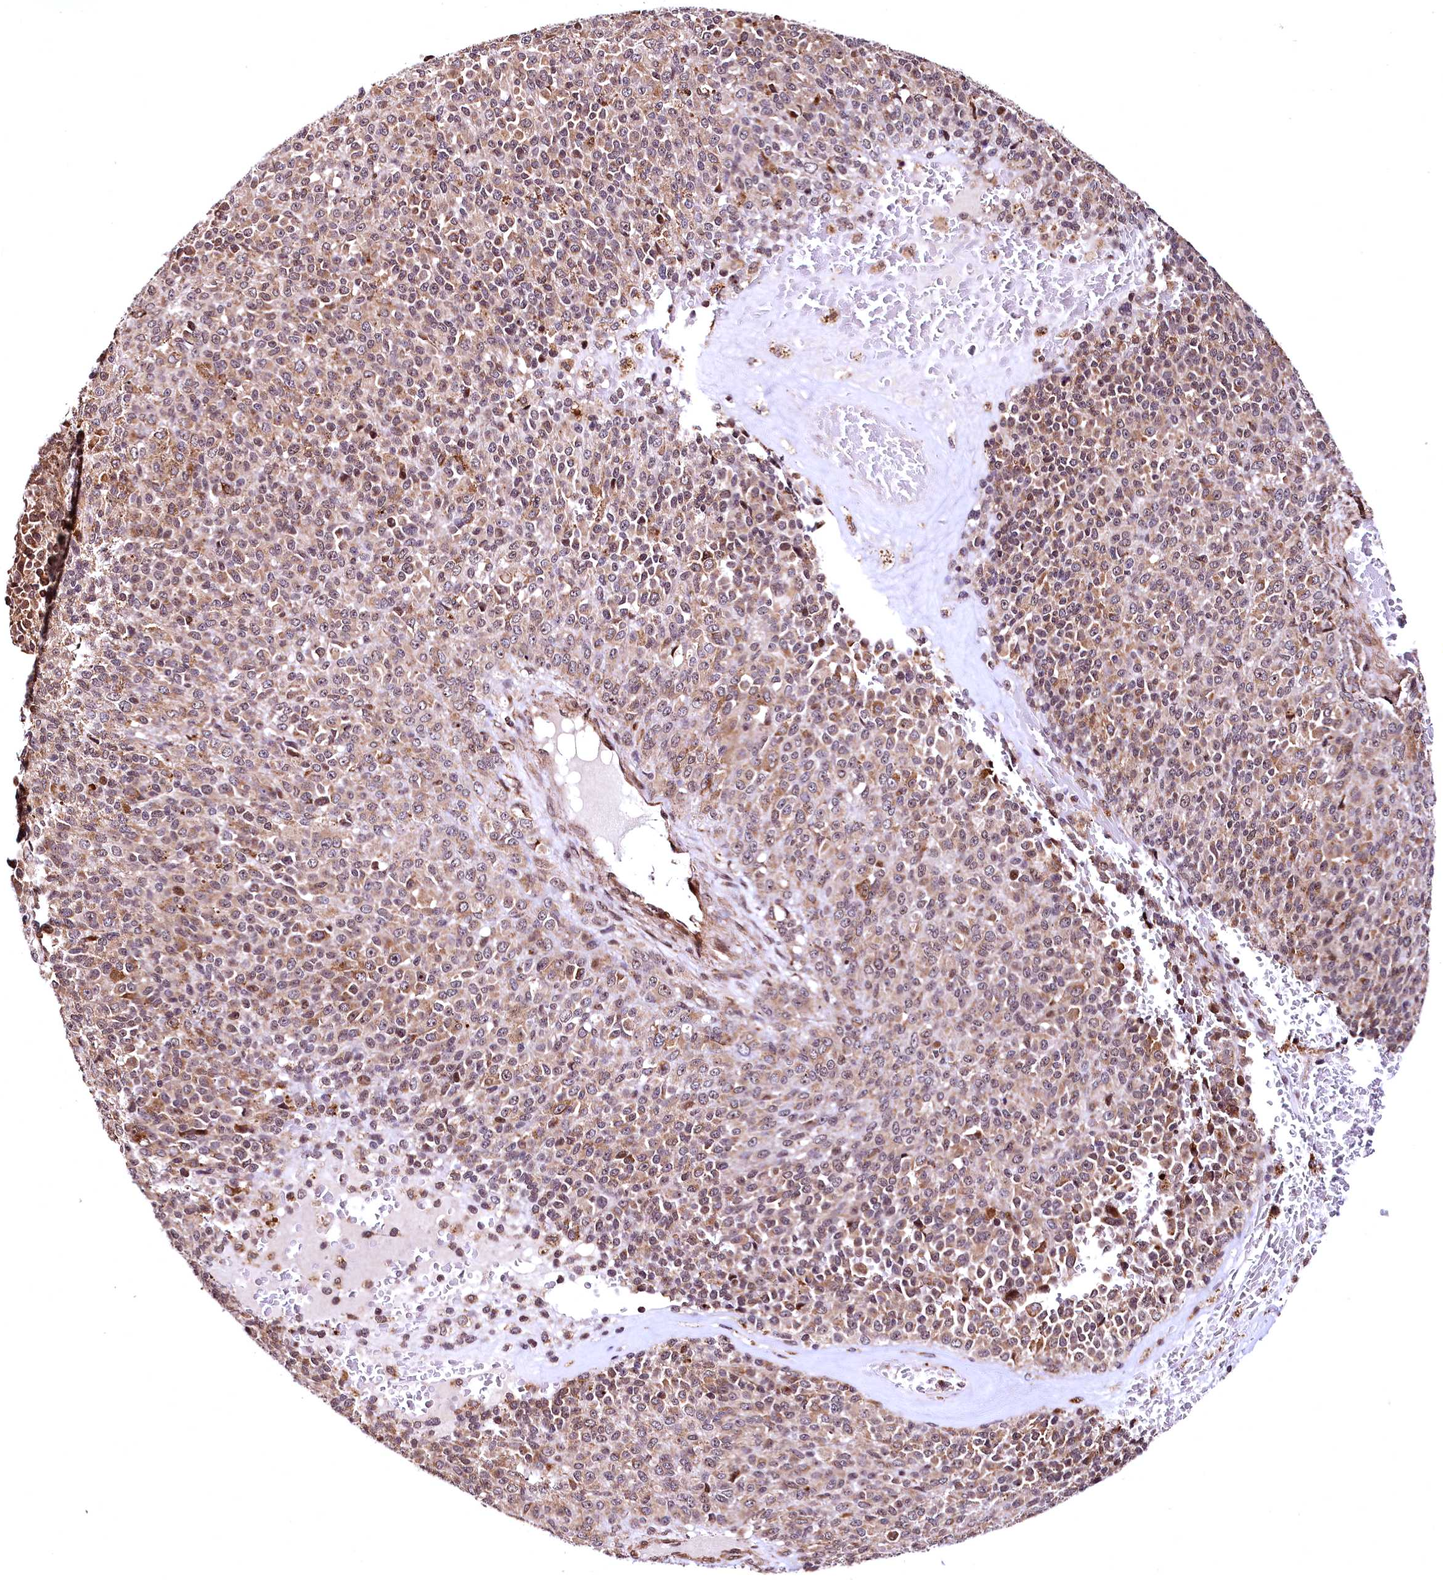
{"staining": {"intensity": "weak", "quantity": ">75%", "location": "cytoplasmic/membranous,nuclear"}, "tissue": "melanoma", "cell_type": "Tumor cells", "image_type": "cancer", "snomed": [{"axis": "morphology", "description": "Malignant melanoma, Metastatic site"}, {"axis": "topography", "description": "Brain"}], "caption": "Weak cytoplasmic/membranous and nuclear protein positivity is present in about >75% of tumor cells in melanoma.", "gene": "PDS5B", "patient": {"sex": "female", "age": 56}}